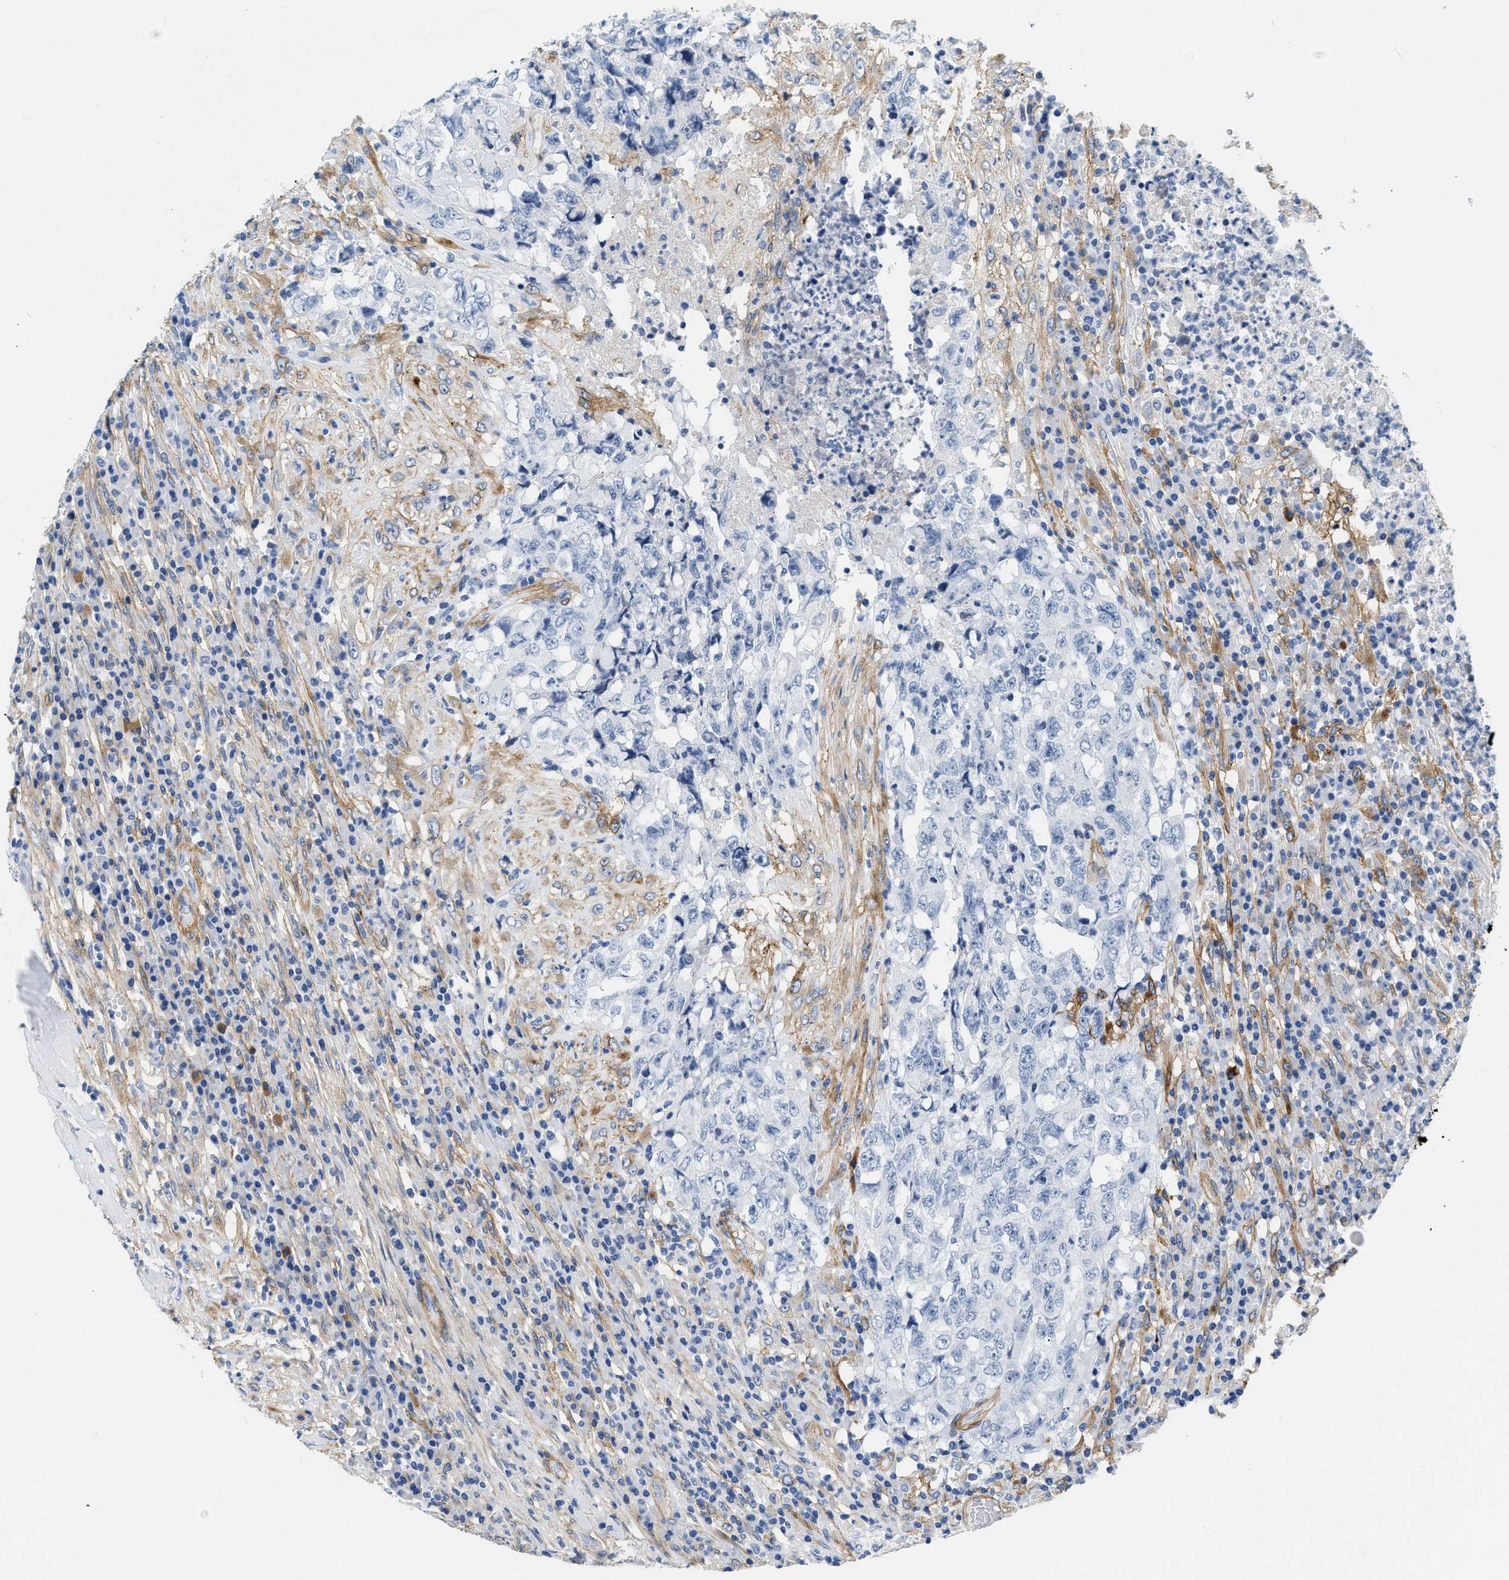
{"staining": {"intensity": "negative", "quantity": "none", "location": "none"}, "tissue": "testis cancer", "cell_type": "Tumor cells", "image_type": "cancer", "snomed": [{"axis": "morphology", "description": "Necrosis, NOS"}, {"axis": "morphology", "description": "Carcinoma, Embryonal, NOS"}, {"axis": "topography", "description": "Testis"}], "caption": "IHC micrograph of testis embryonal carcinoma stained for a protein (brown), which exhibits no expression in tumor cells. Nuclei are stained in blue.", "gene": "PDGFRB", "patient": {"sex": "male", "age": 19}}